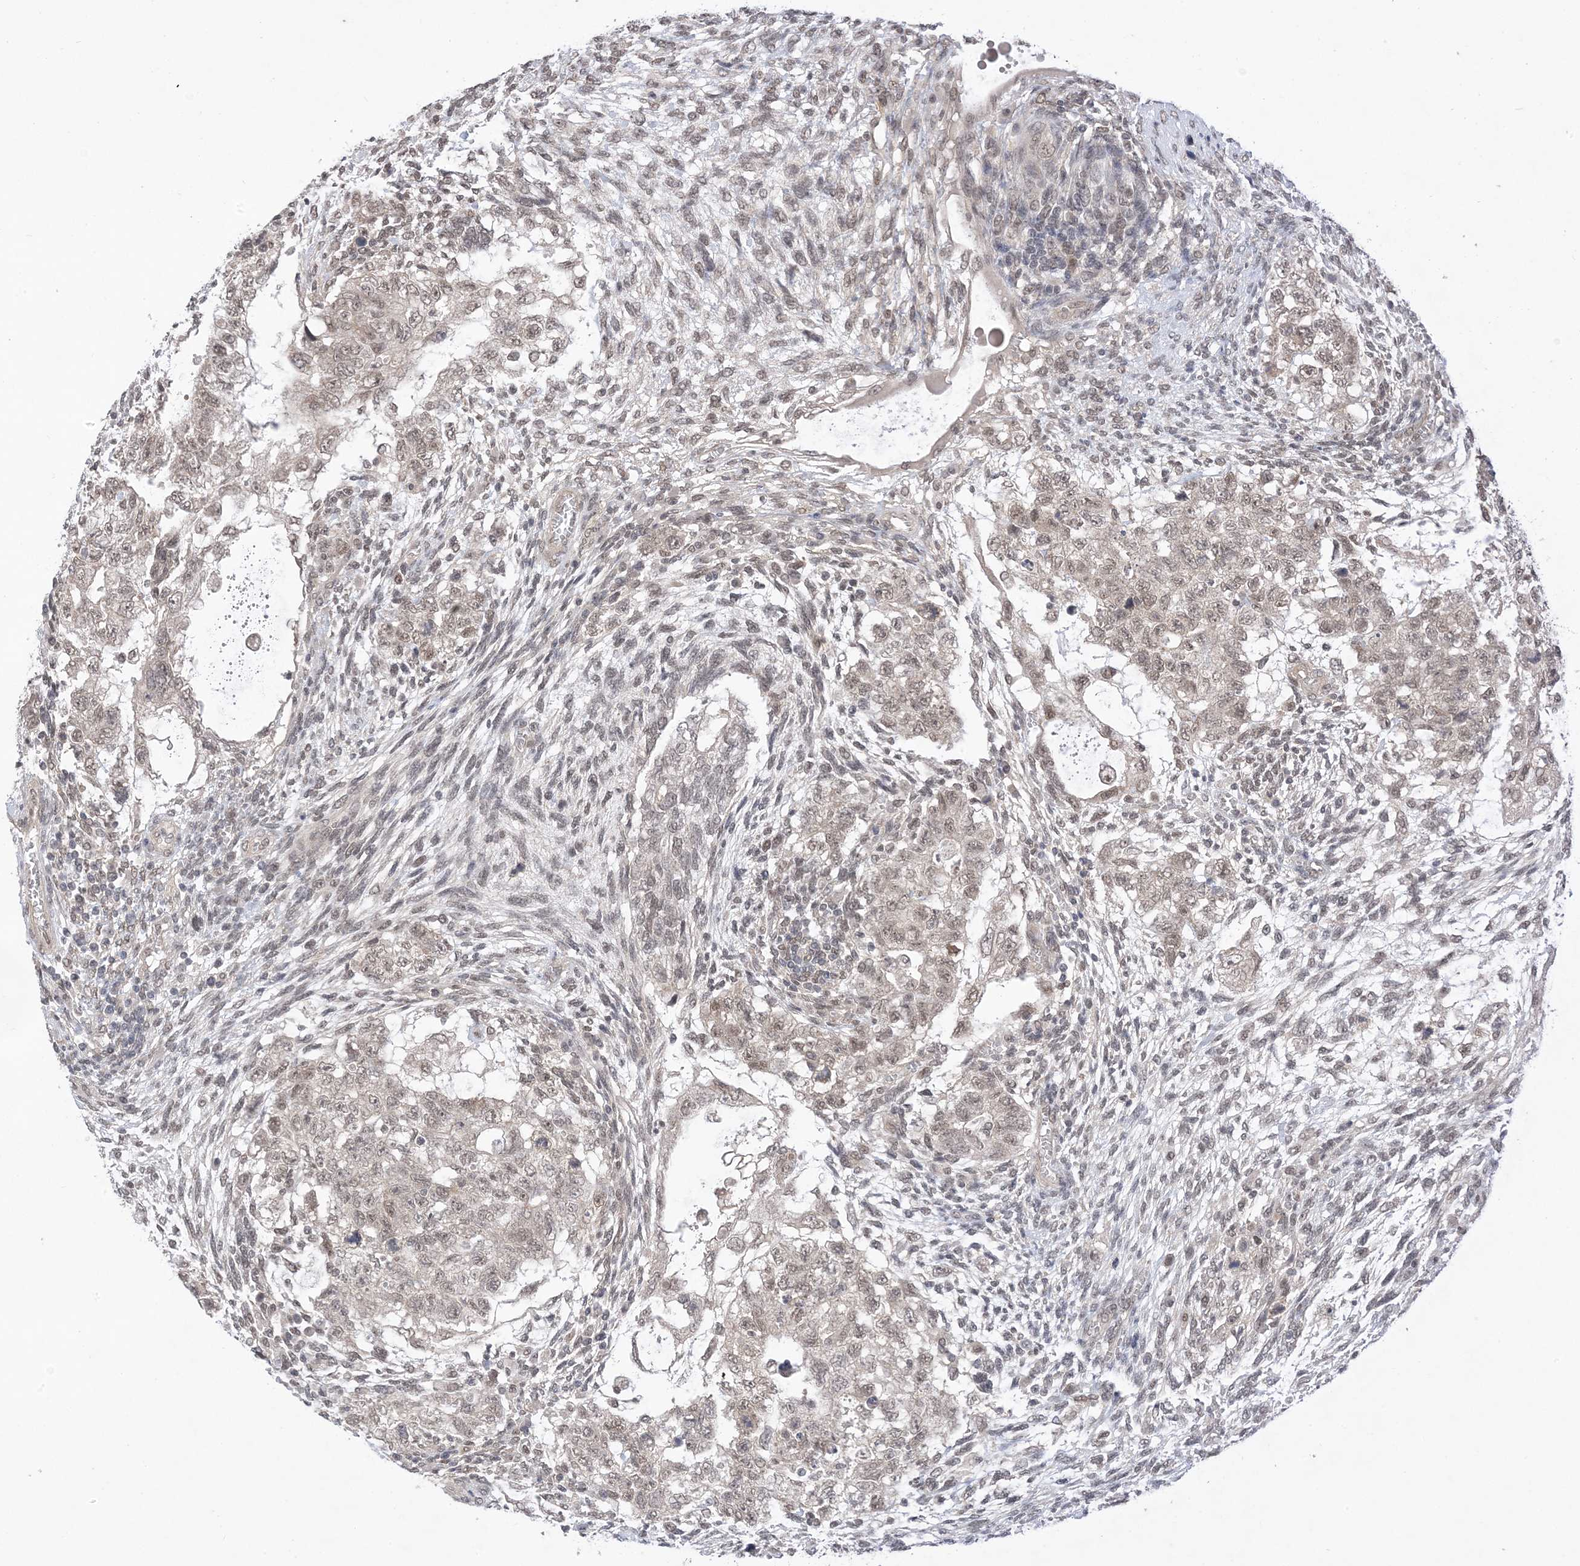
{"staining": {"intensity": "weak", "quantity": "25%-75%", "location": "nuclear"}, "tissue": "testis cancer", "cell_type": "Tumor cells", "image_type": "cancer", "snomed": [{"axis": "morphology", "description": "Carcinoma, Embryonal, NOS"}, {"axis": "topography", "description": "Testis"}], "caption": "This is an image of immunohistochemistry staining of testis cancer (embryonal carcinoma), which shows weak positivity in the nuclear of tumor cells.", "gene": "RANBP9", "patient": {"sex": "male", "age": 37}}